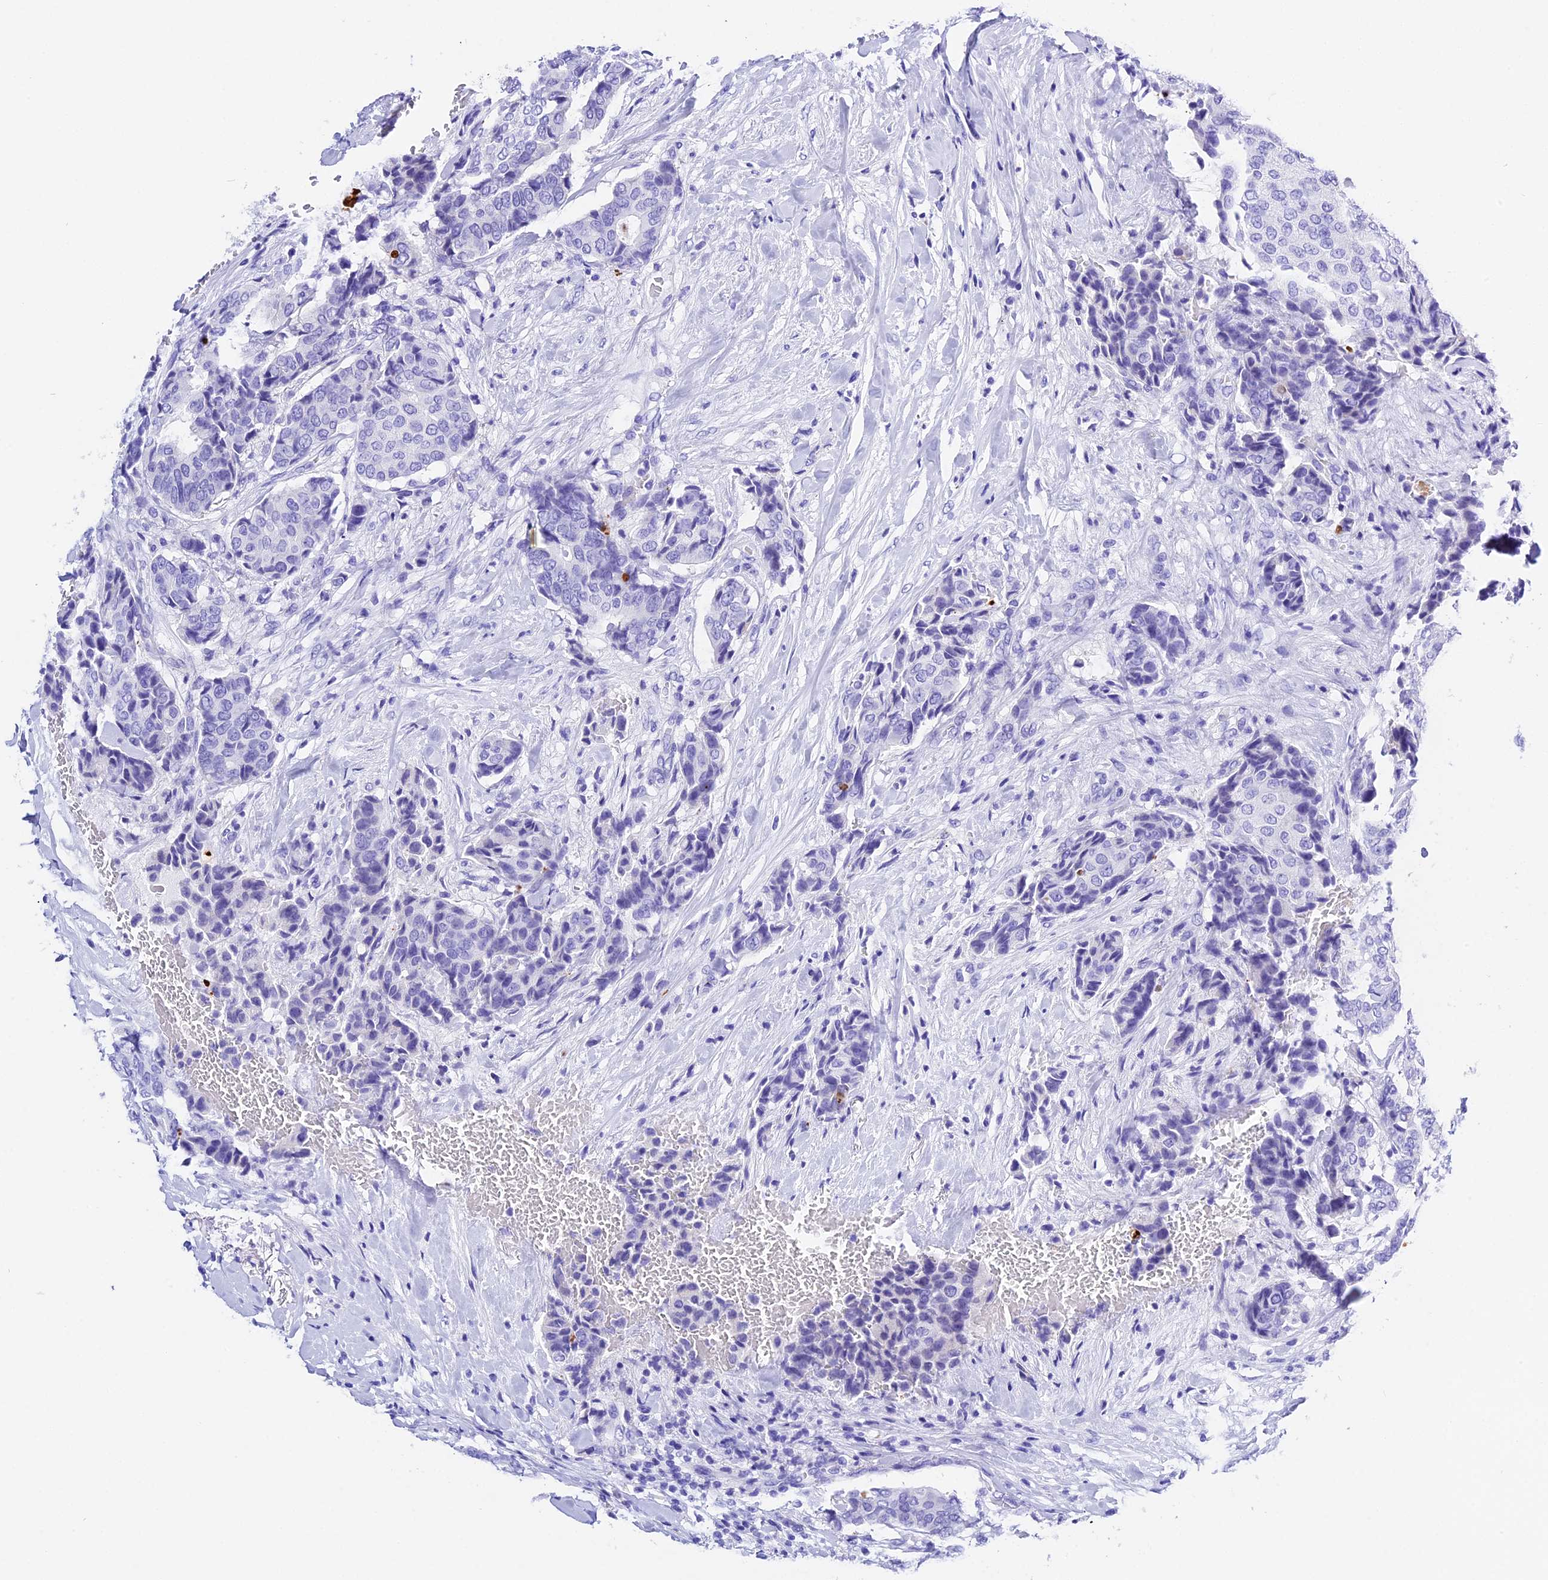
{"staining": {"intensity": "negative", "quantity": "none", "location": "none"}, "tissue": "breast cancer", "cell_type": "Tumor cells", "image_type": "cancer", "snomed": [{"axis": "morphology", "description": "Duct carcinoma"}, {"axis": "topography", "description": "Breast"}], "caption": "The micrograph demonstrates no staining of tumor cells in breast cancer (infiltrating ductal carcinoma). The staining was performed using DAB to visualize the protein expression in brown, while the nuclei were stained in blue with hematoxylin (Magnification: 20x).", "gene": "PSG11", "patient": {"sex": "female", "age": 75}}